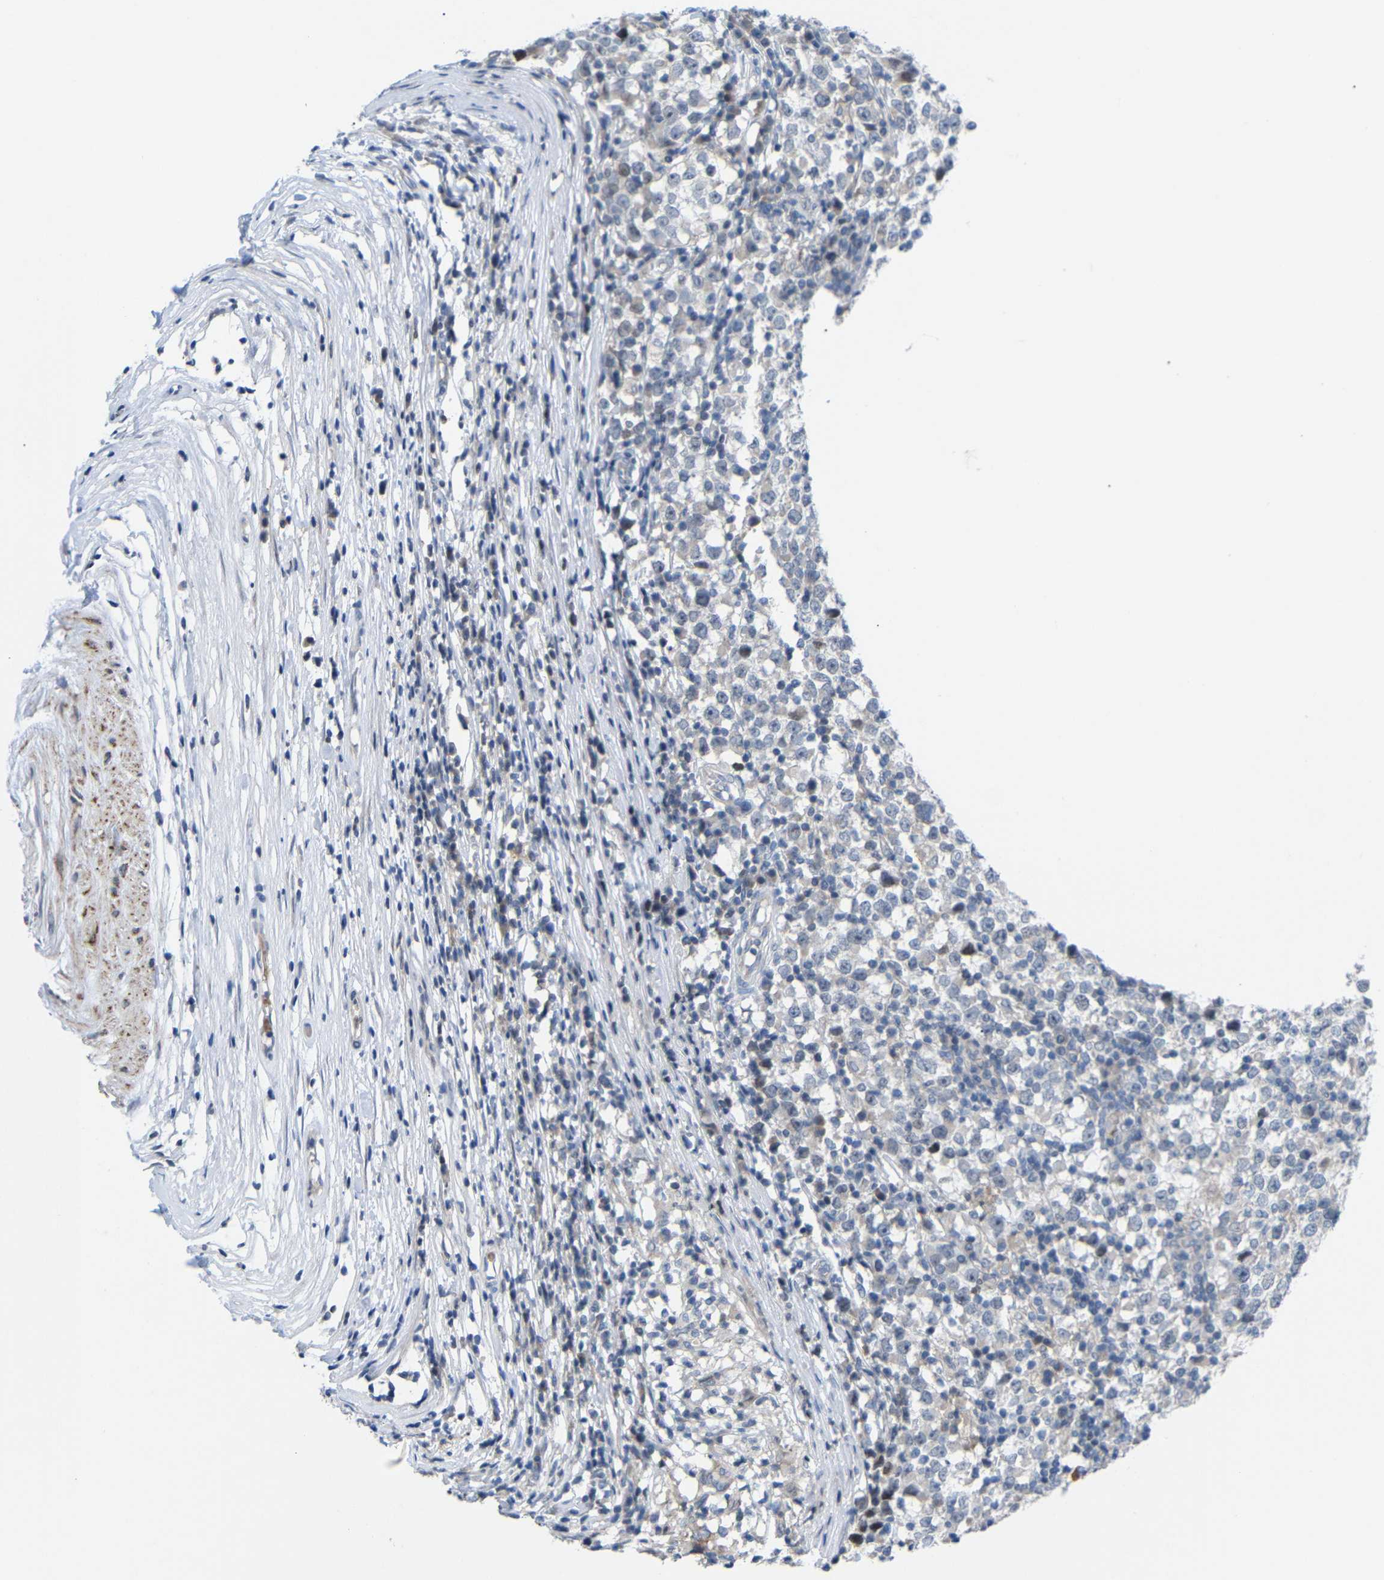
{"staining": {"intensity": "negative", "quantity": "none", "location": "none"}, "tissue": "testis cancer", "cell_type": "Tumor cells", "image_type": "cancer", "snomed": [{"axis": "morphology", "description": "Seminoma, NOS"}, {"axis": "topography", "description": "Testis"}], "caption": "Photomicrograph shows no significant protein positivity in tumor cells of seminoma (testis).", "gene": "CMTM1", "patient": {"sex": "male", "age": 65}}